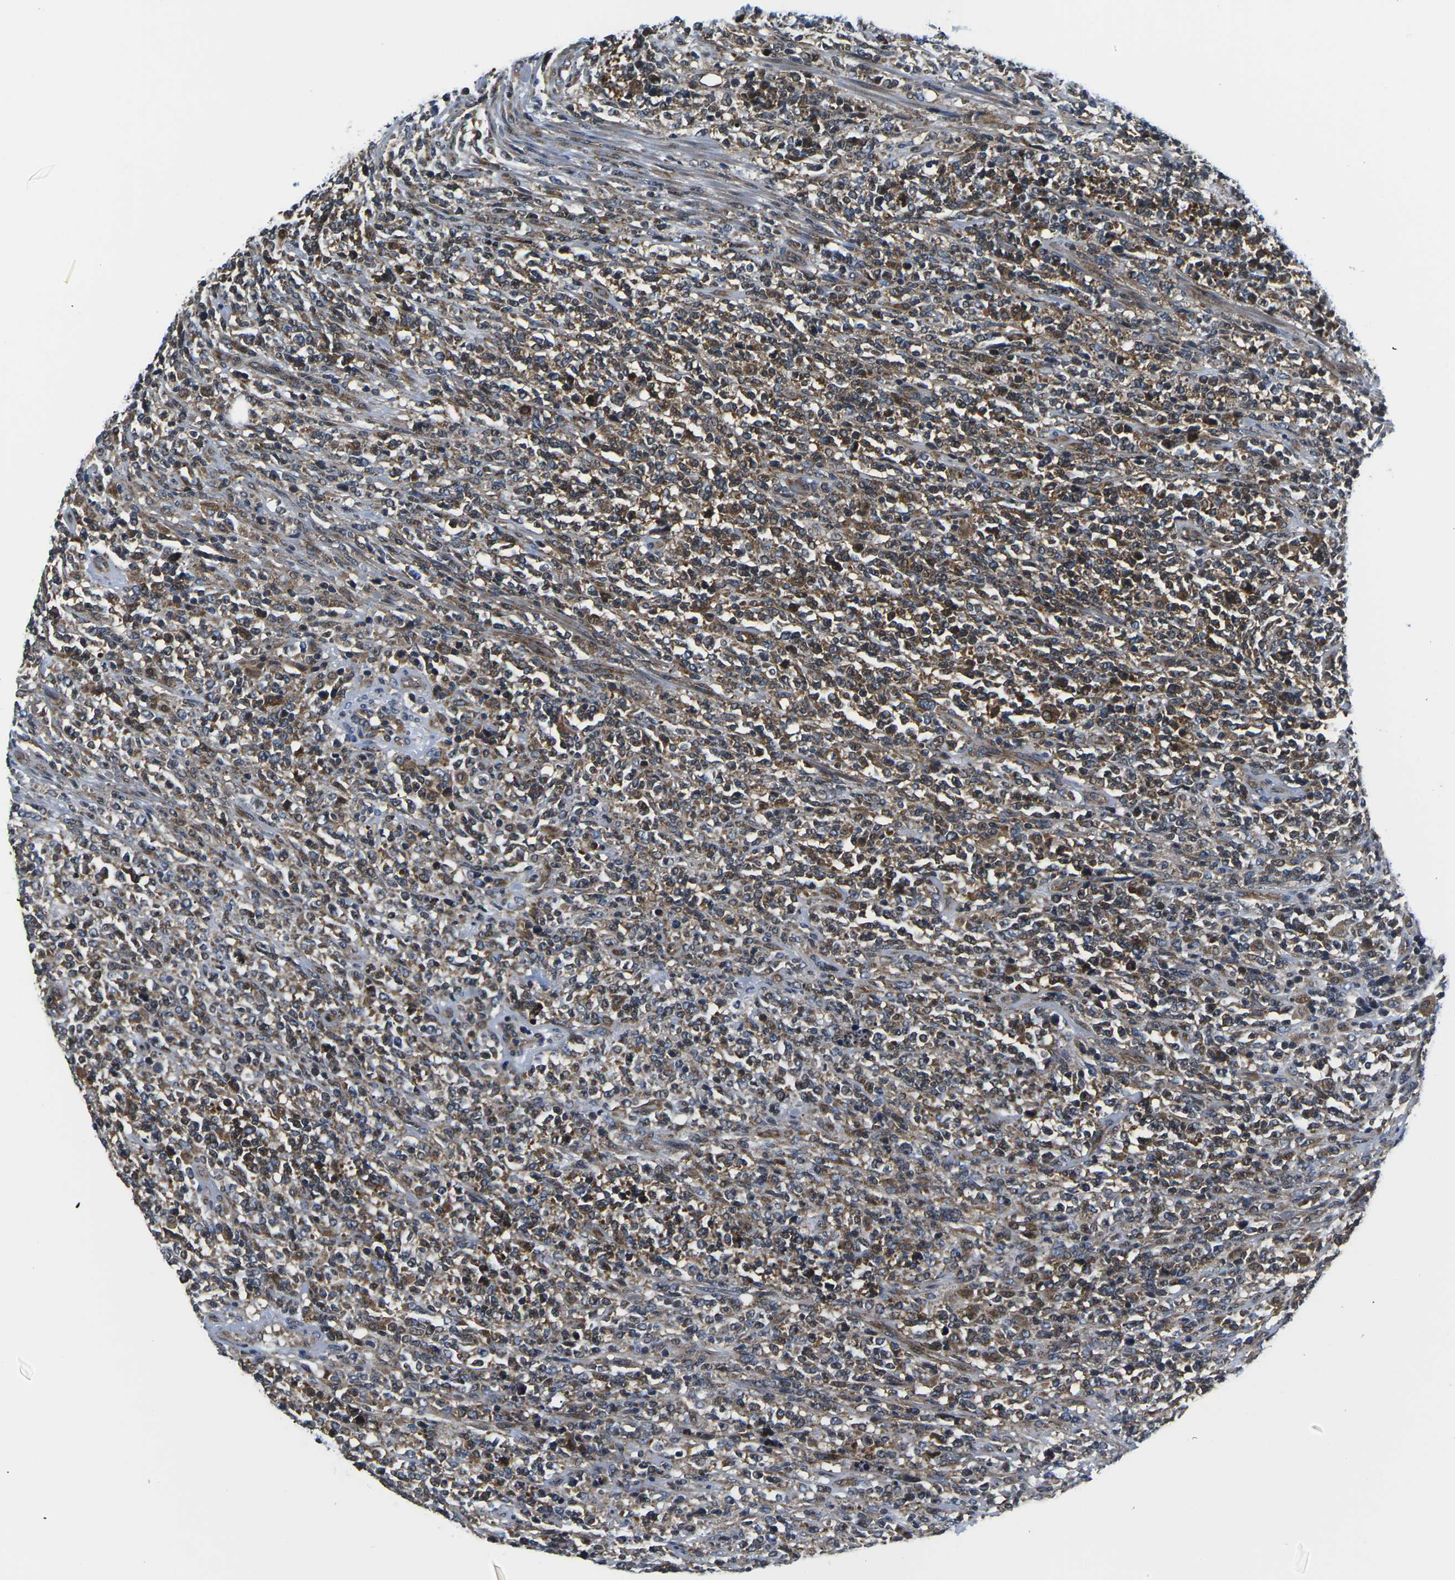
{"staining": {"intensity": "moderate", "quantity": ">75%", "location": "cytoplasmic/membranous,nuclear"}, "tissue": "lymphoma", "cell_type": "Tumor cells", "image_type": "cancer", "snomed": [{"axis": "morphology", "description": "Malignant lymphoma, non-Hodgkin's type, High grade"}, {"axis": "topography", "description": "Soft tissue"}], "caption": "DAB immunohistochemical staining of human lymphoma shows moderate cytoplasmic/membranous and nuclear protein positivity in about >75% of tumor cells.", "gene": "EIF4E", "patient": {"sex": "male", "age": 18}}